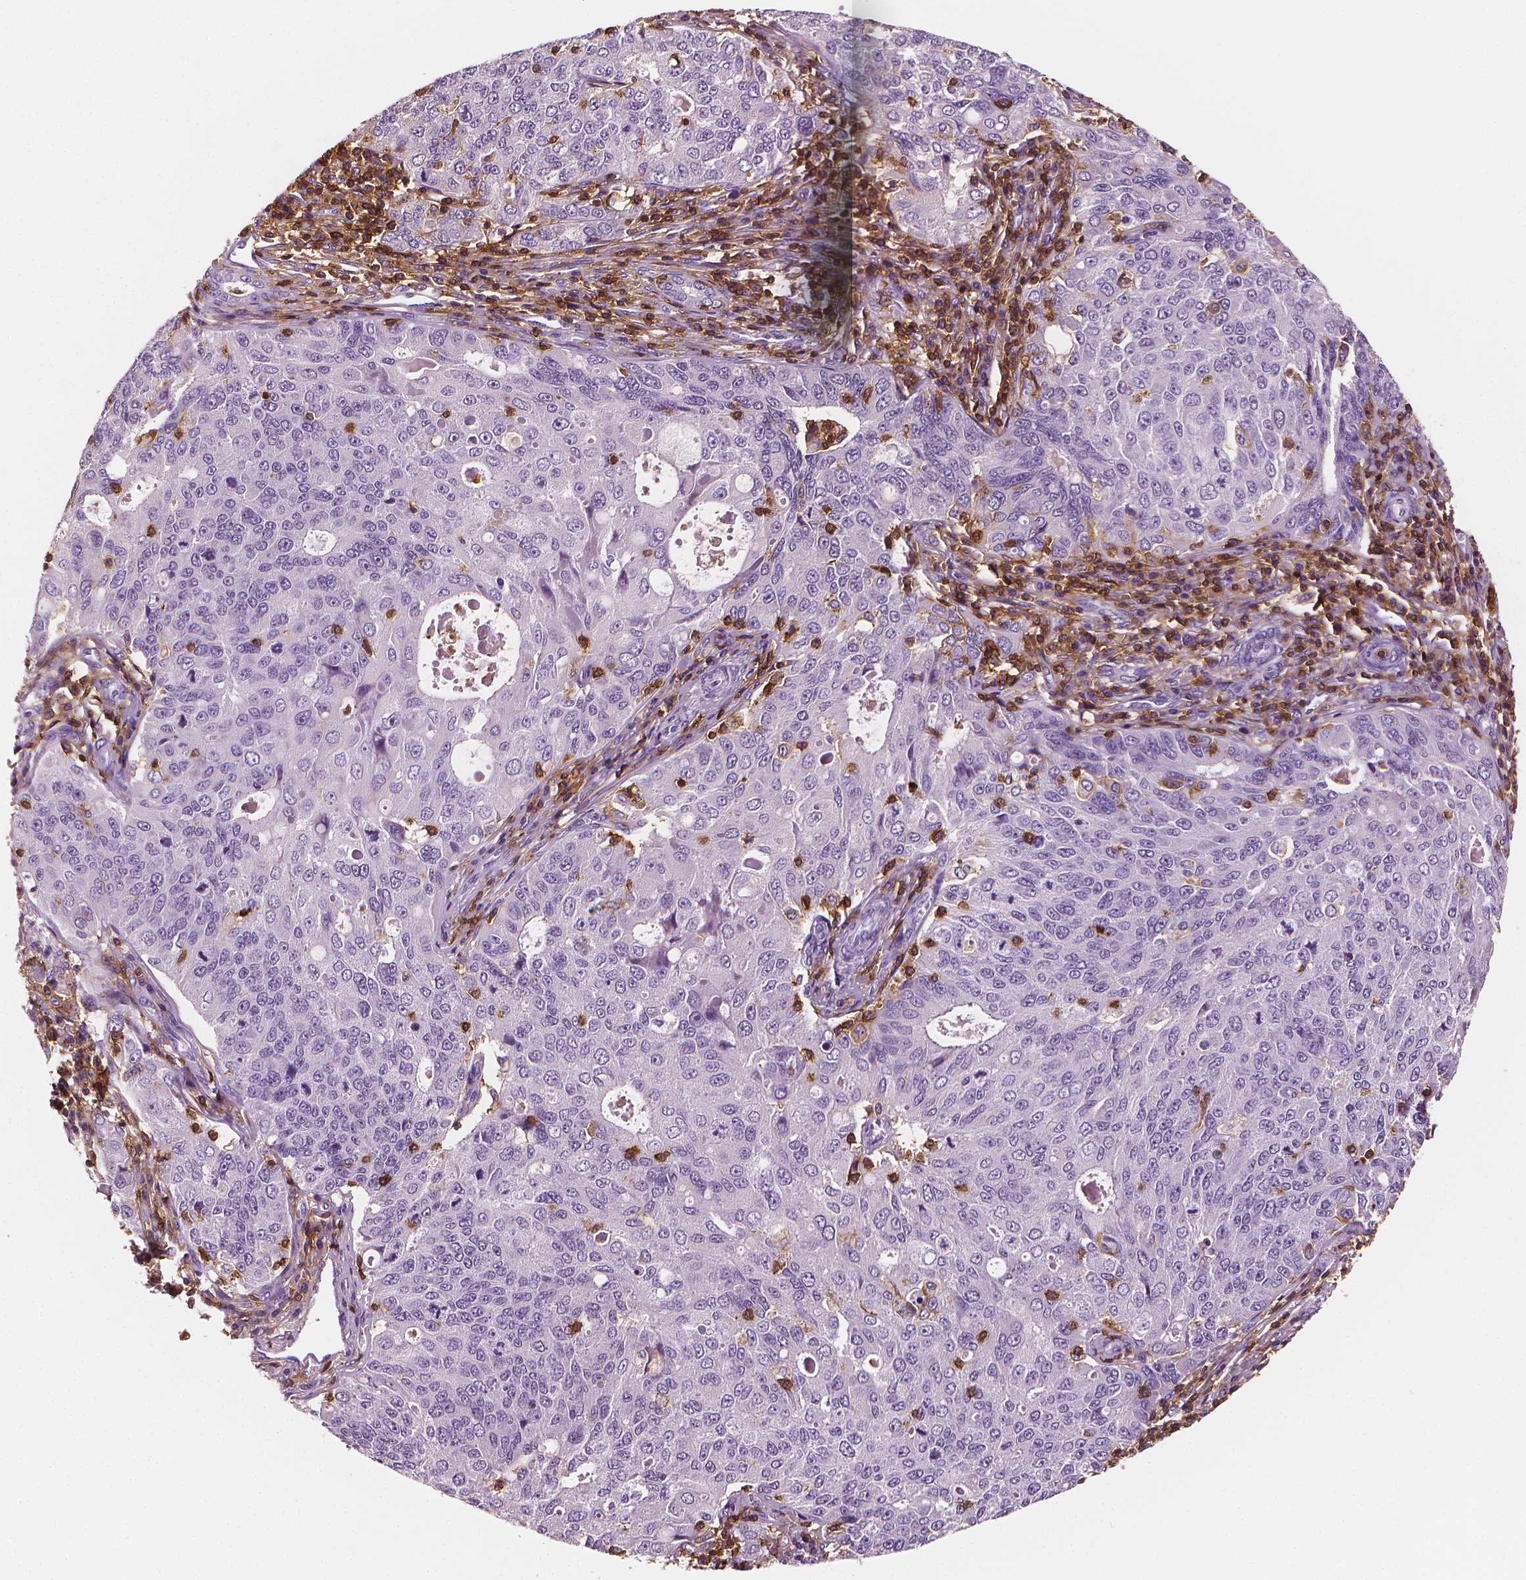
{"staining": {"intensity": "negative", "quantity": "none", "location": "none"}, "tissue": "endometrial cancer", "cell_type": "Tumor cells", "image_type": "cancer", "snomed": [{"axis": "morphology", "description": "Adenocarcinoma, NOS"}, {"axis": "topography", "description": "Endometrium"}], "caption": "Endometrial adenocarcinoma was stained to show a protein in brown. There is no significant expression in tumor cells.", "gene": "PTPRC", "patient": {"sex": "female", "age": 43}}